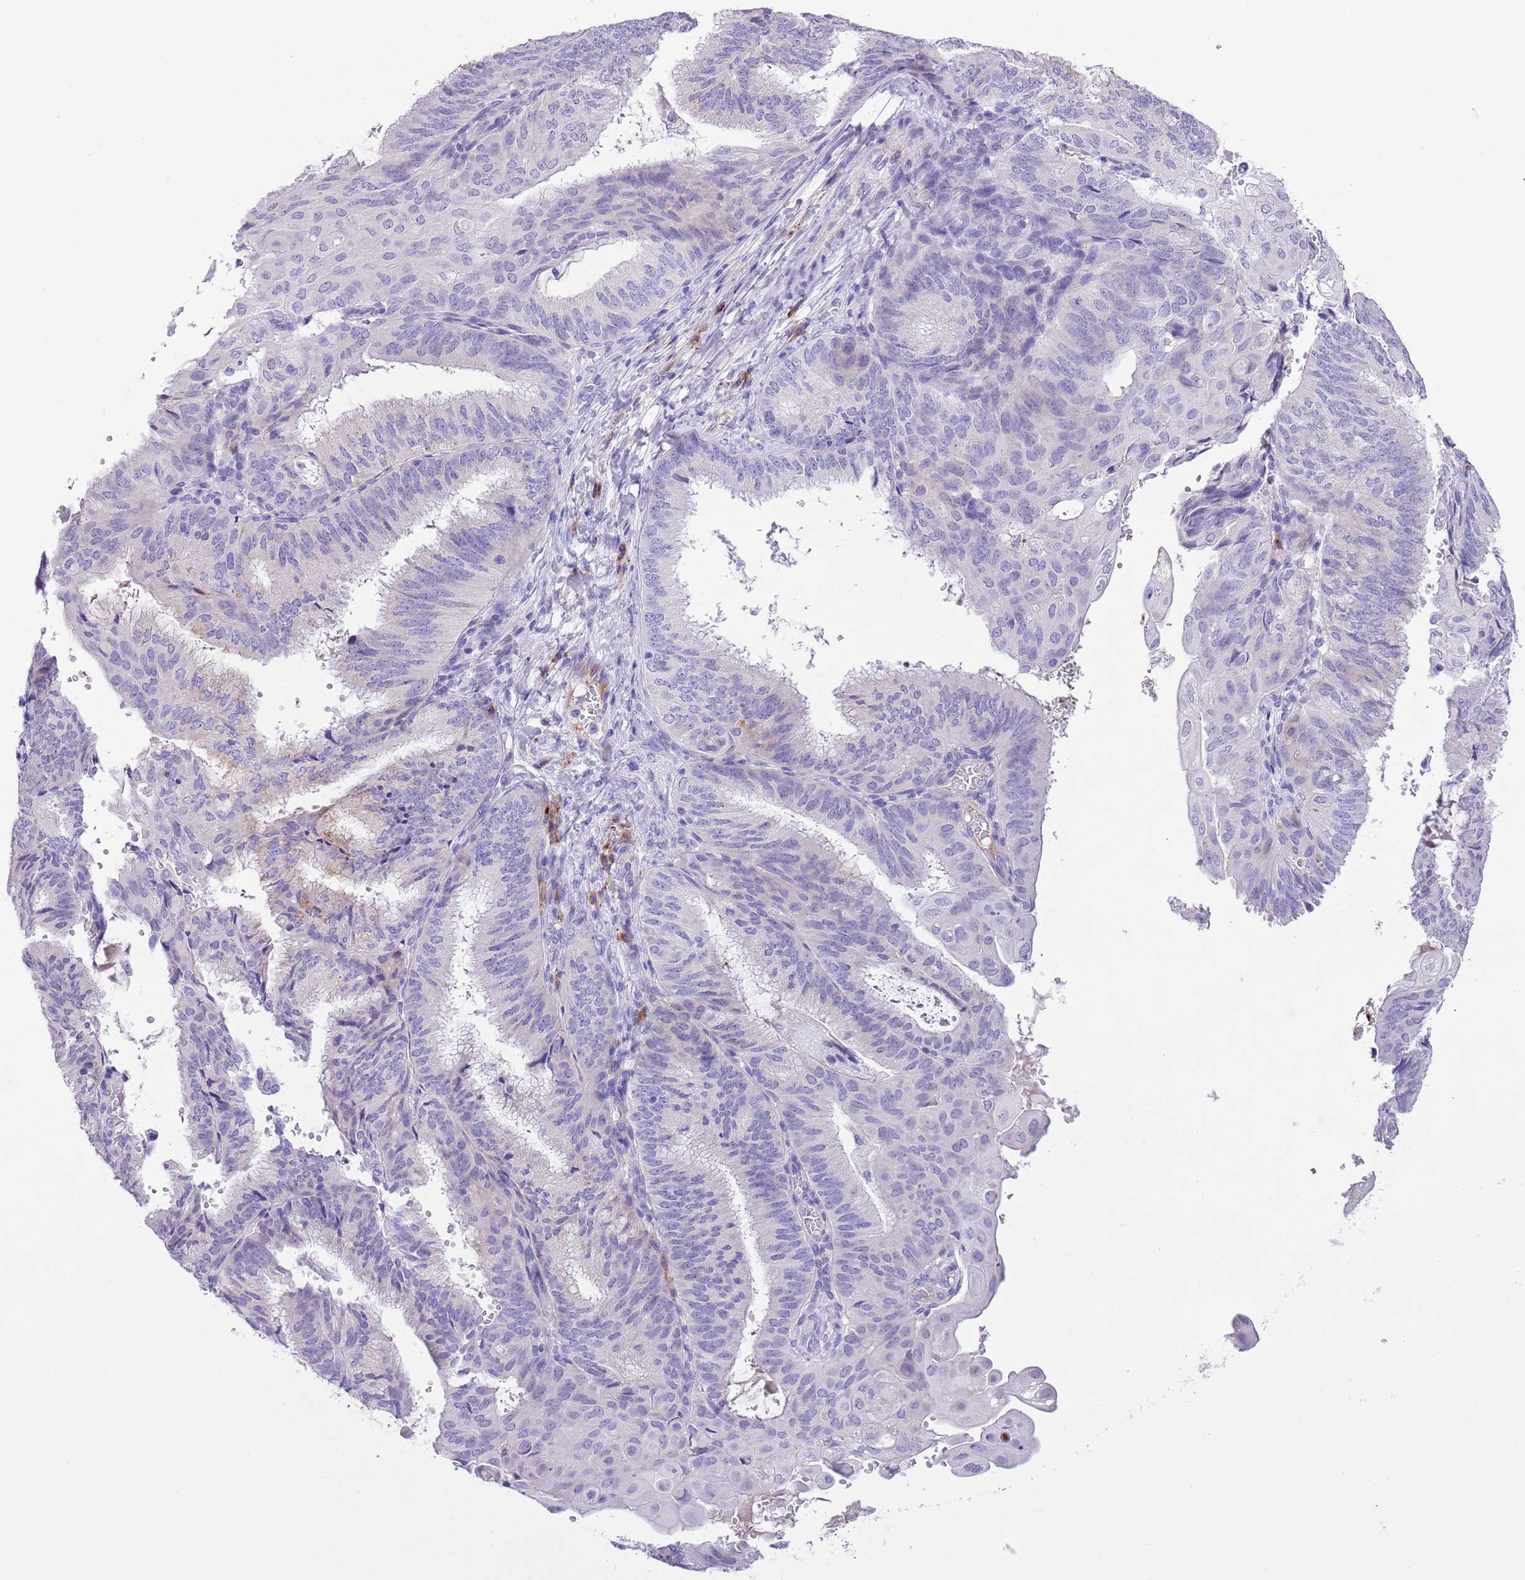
{"staining": {"intensity": "negative", "quantity": "none", "location": "none"}, "tissue": "endometrial cancer", "cell_type": "Tumor cells", "image_type": "cancer", "snomed": [{"axis": "morphology", "description": "Adenocarcinoma, NOS"}, {"axis": "topography", "description": "Endometrium"}], "caption": "A micrograph of adenocarcinoma (endometrial) stained for a protein exhibits no brown staining in tumor cells.", "gene": "CLEC2A", "patient": {"sex": "female", "age": 49}}